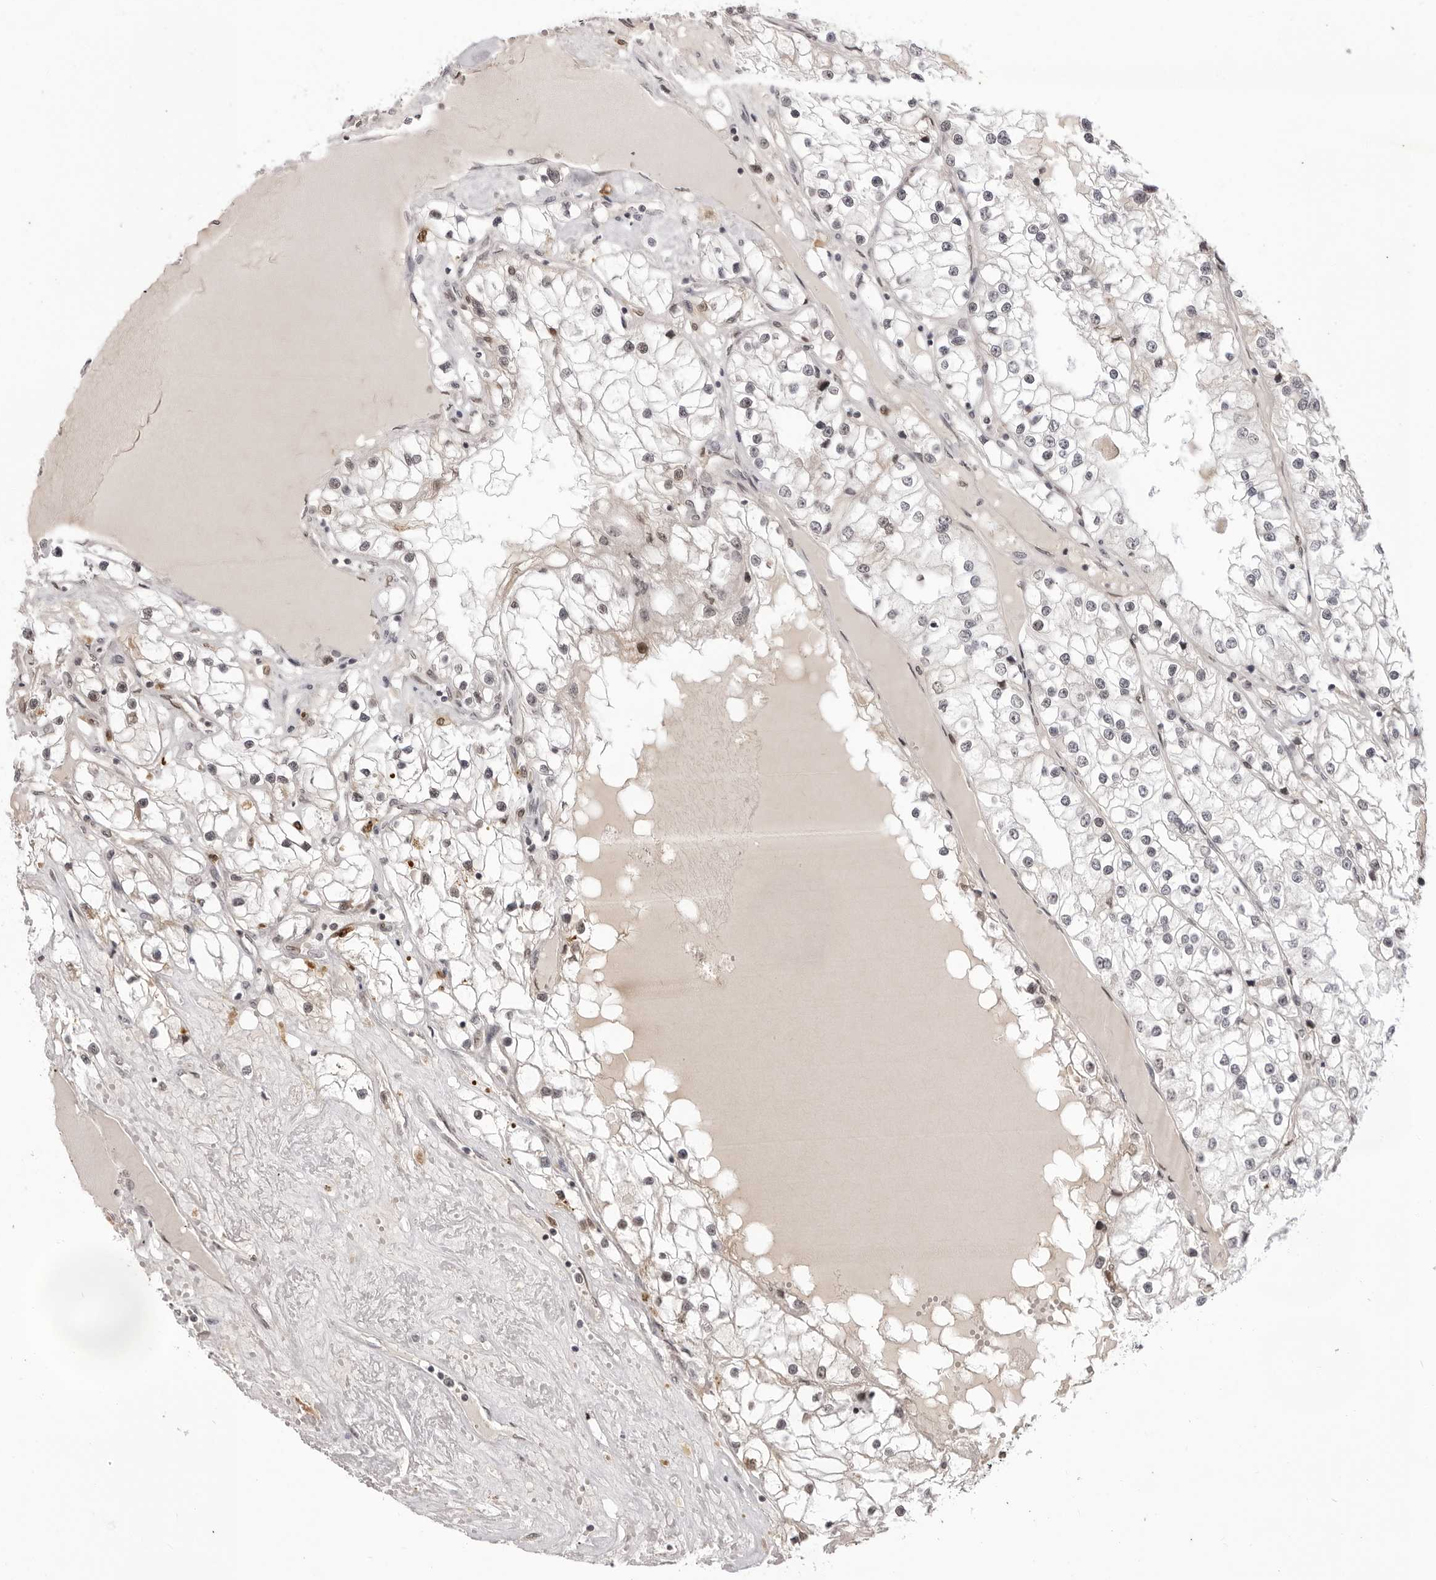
{"staining": {"intensity": "weak", "quantity": "<25%", "location": "nuclear"}, "tissue": "renal cancer", "cell_type": "Tumor cells", "image_type": "cancer", "snomed": [{"axis": "morphology", "description": "Adenocarcinoma, NOS"}, {"axis": "topography", "description": "Kidney"}], "caption": "Renal cancer (adenocarcinoma) was stained to show a protein in brown. There is no significant expression in tumor cells.", "gene": "SRGAP2", "patient": {"sex": "male", "age": 68}}